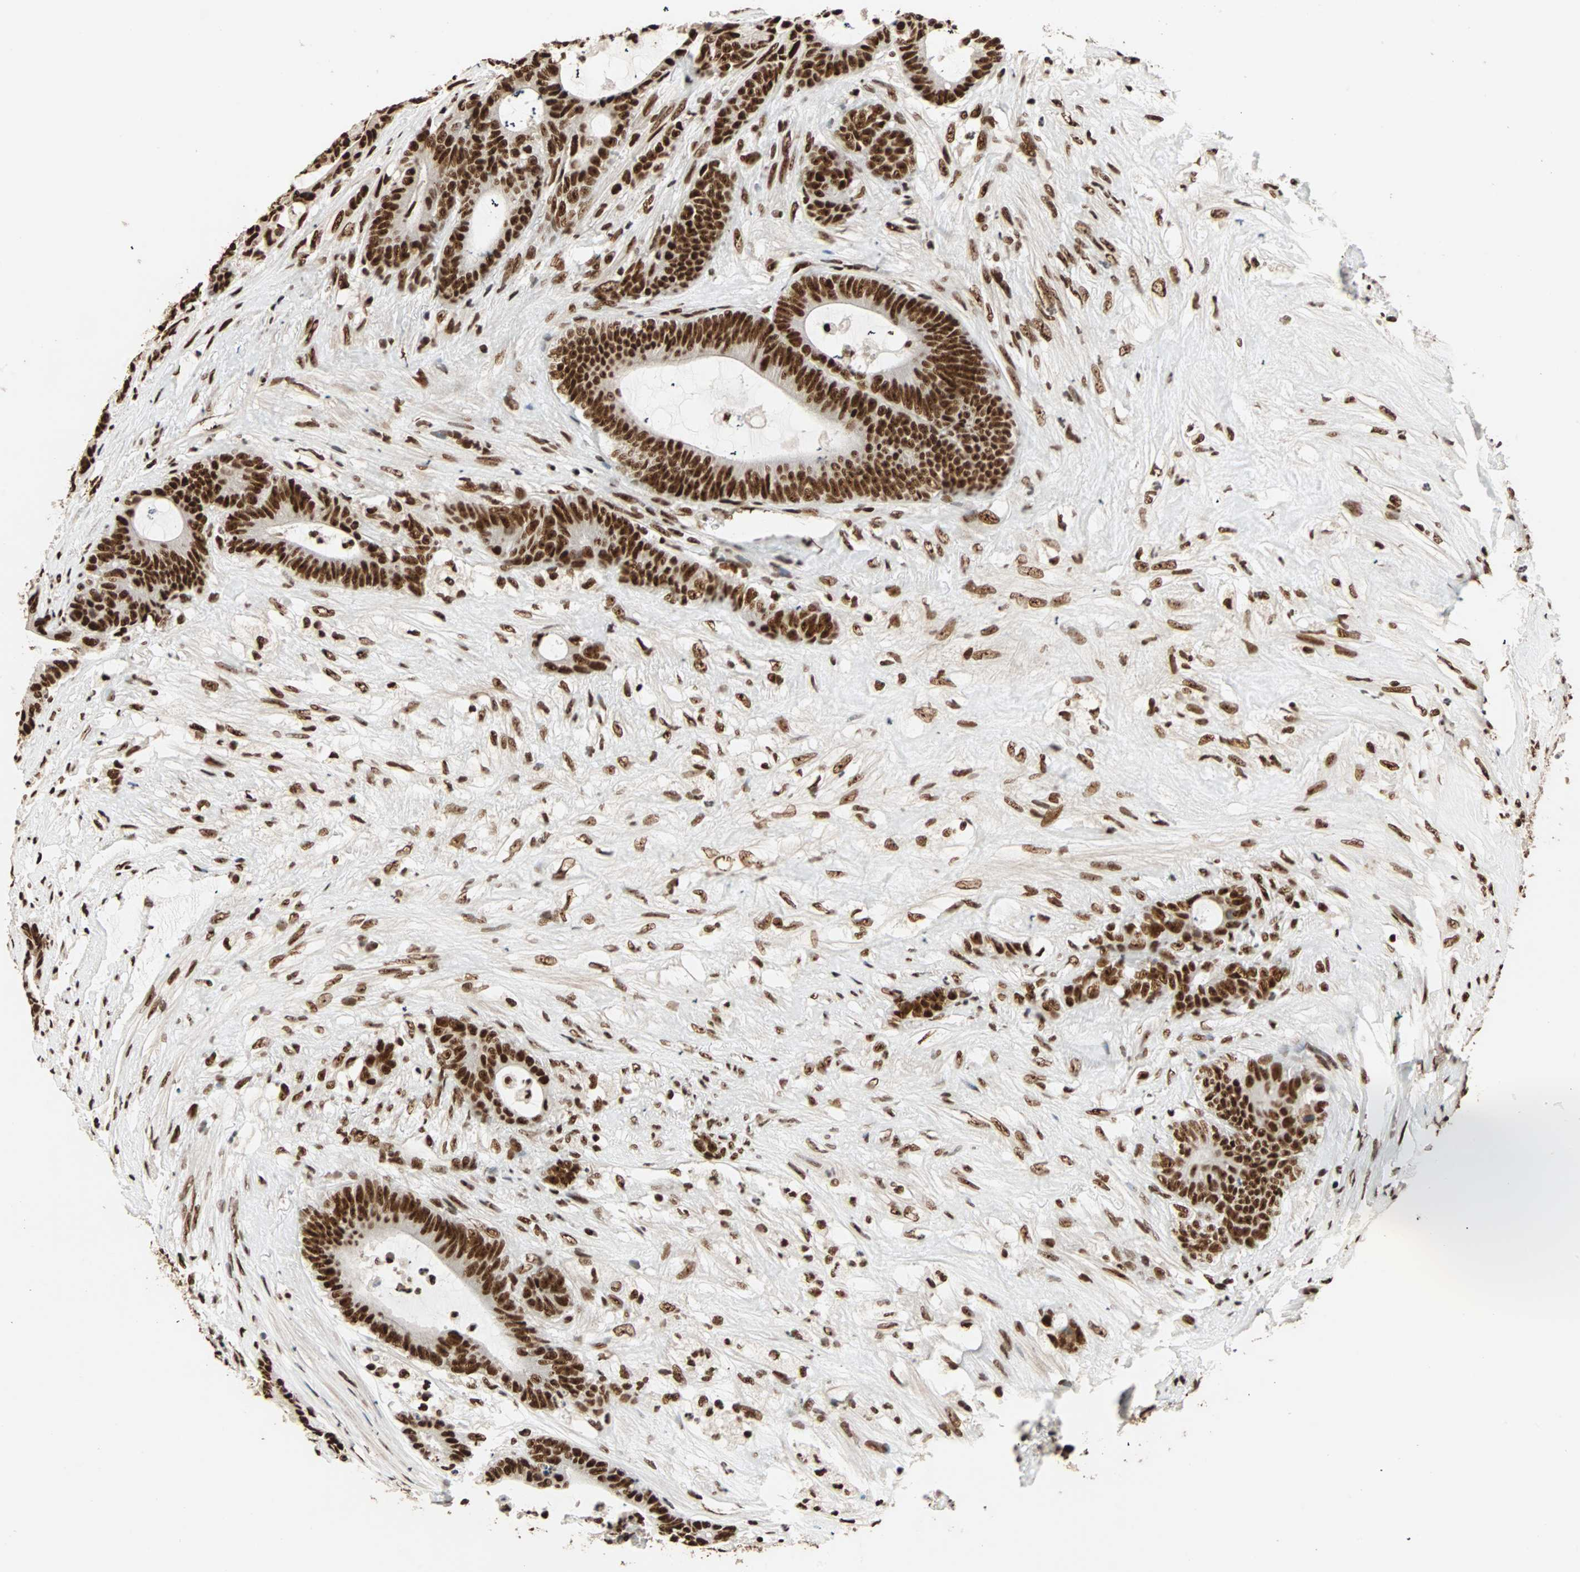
{"staining": {"intensity": "strong", "quantity": ">75%", "location": "nuclear"}, "tissue": "colorectal cancer", "cell_type": "Tumor cells", "image_type": "cancer", "snomed": [{"axis": "morphology", "description": "Adenocarcinoma, NOS"}, {"axis": "topography", "description": "Colon"}], "caption": "A histopathology image of colorectal cancer stained for a protein displays strong nuclear brown staining in tumor cells. (brown staining indicates protein expression, while blue staining denotes nuclei).", "gene": "ILF2", "patient": {"sex": "female", "age": 84}}